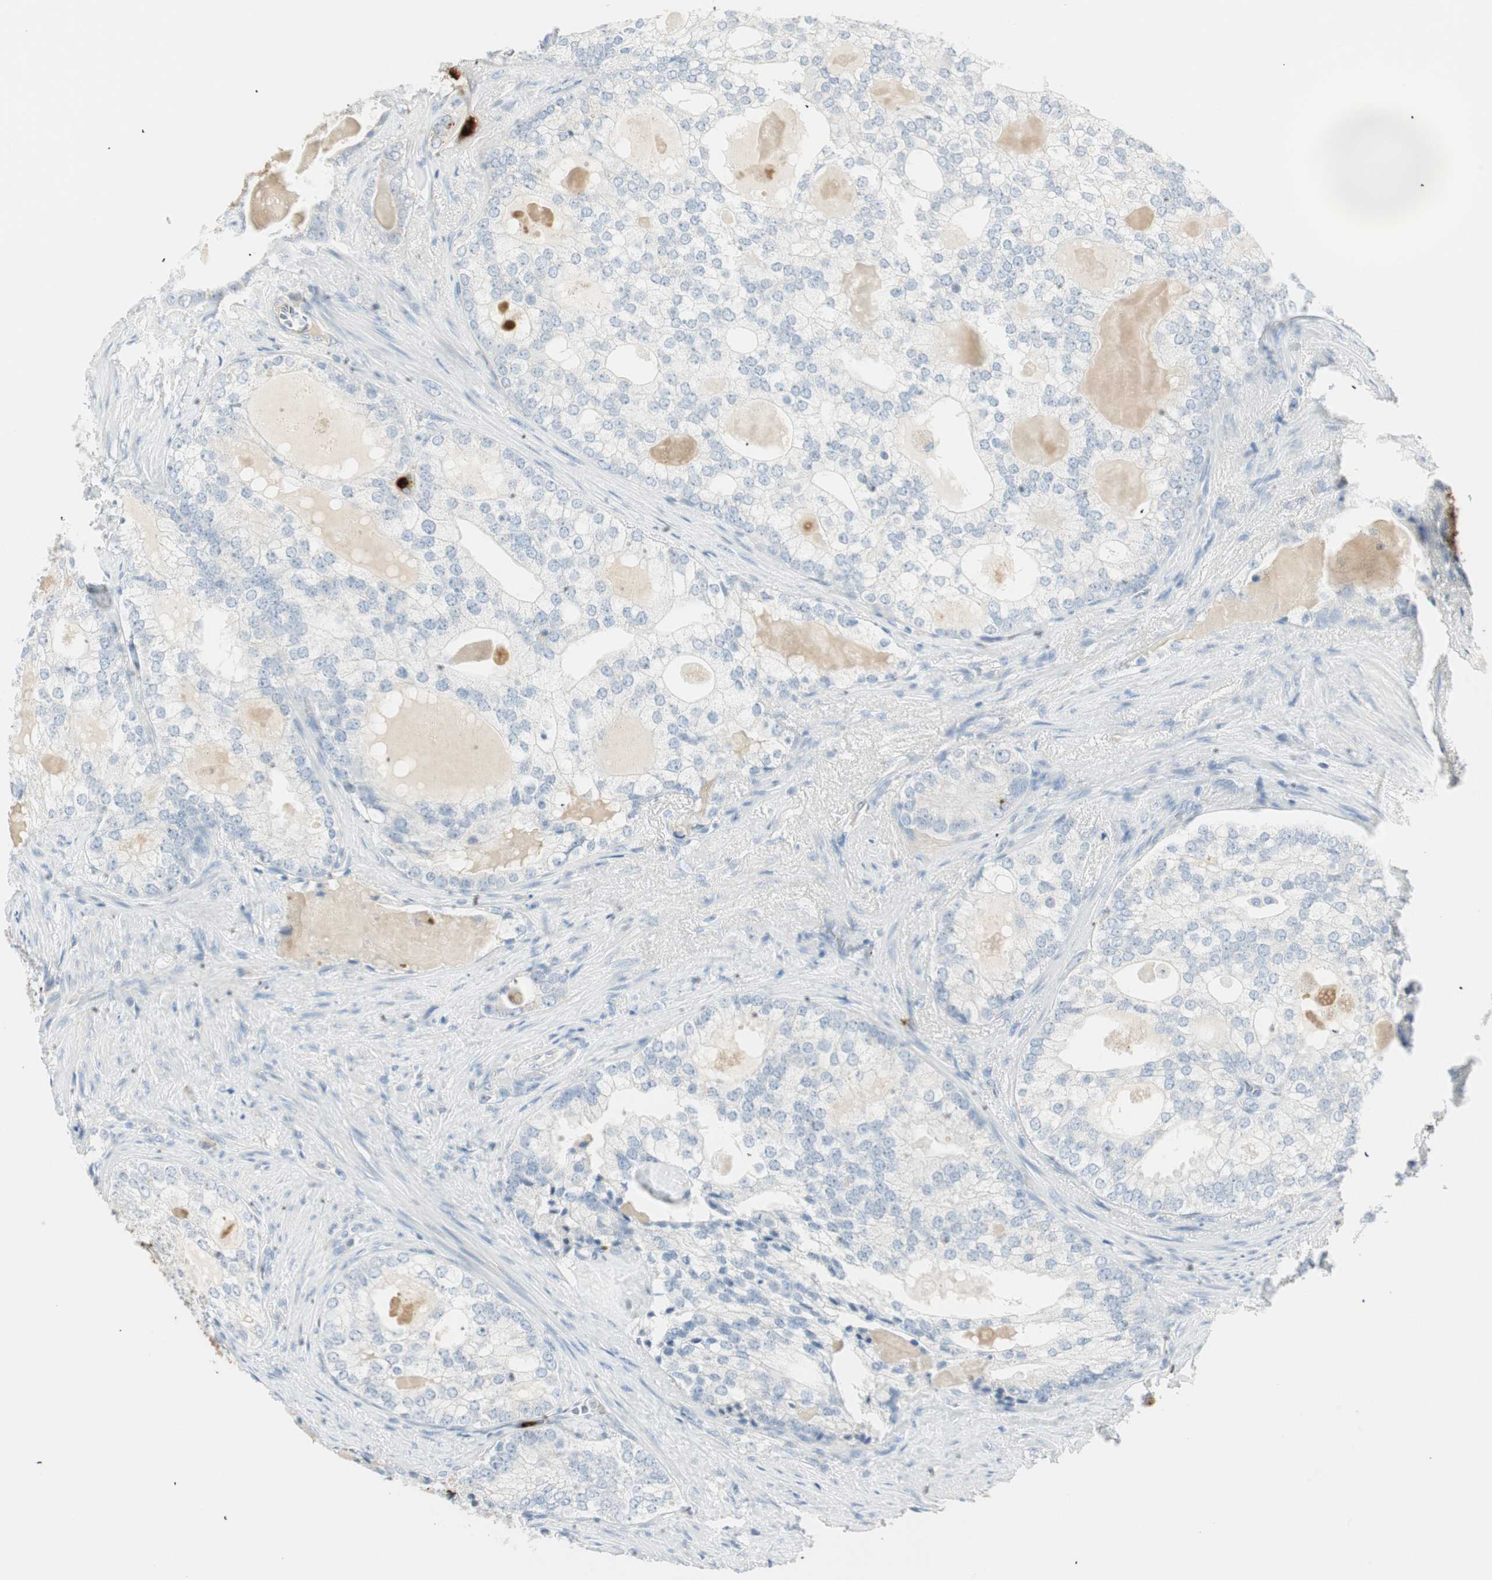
{"staining": {"intensity": "moderate", "quantity": "<25%", "location": "cytoplasmic/membranous"}, "tissue": "prostate cancer", "cell_type": "Tumor cells", "image_type": "cancer", "snomed": [{"axis": "morphology", "description": "Adenocarcinoma, High grade"}, {"axis": "topography", "description": "Prostate"}], "caption": "Moderate cytoplasmic/membranous protein positivity is appreciated in approximately <25% of tumor cells in prostate cancer.", "gene": "PRTN3", "patient": {"sex": "male", "age": 66}}